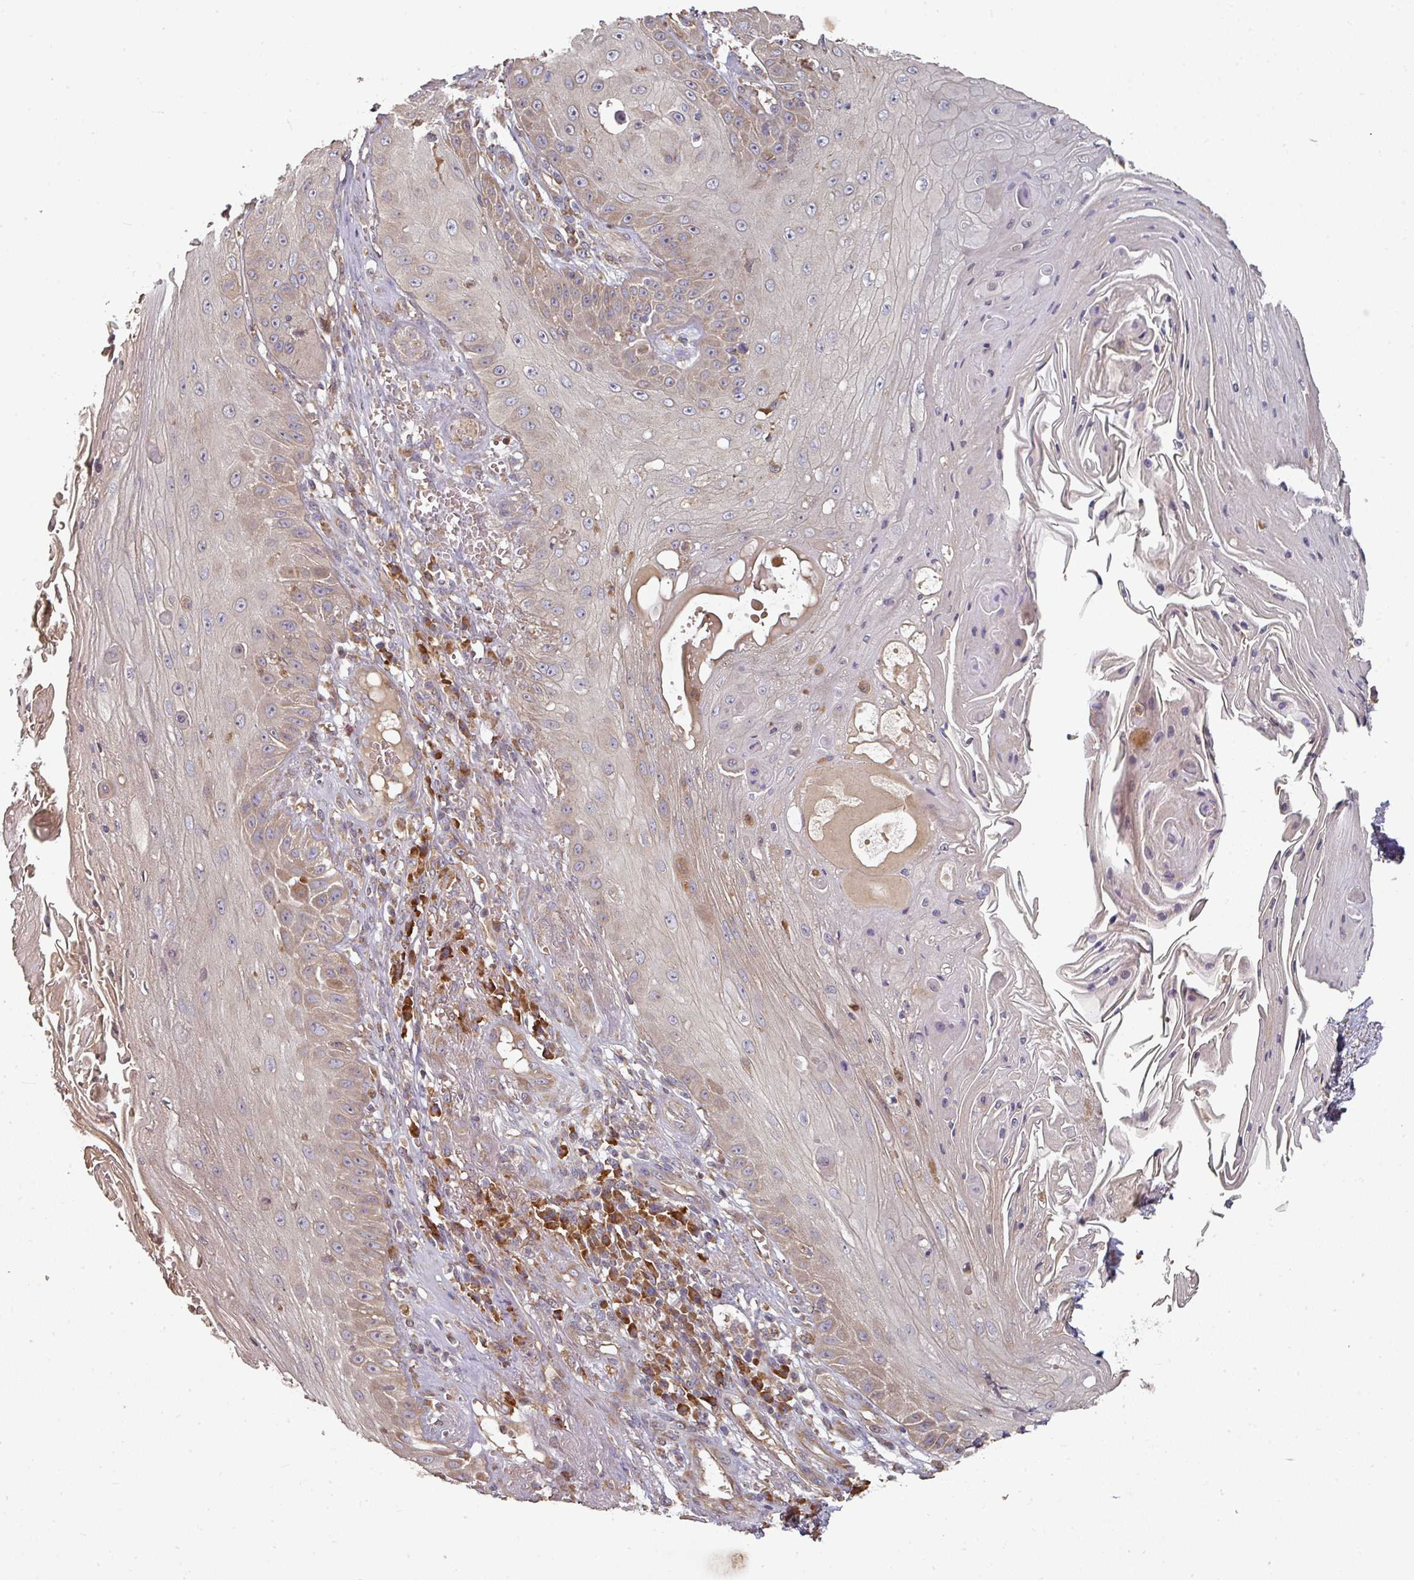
{"staining": {"intensity": "weak", "quantity": "25%-75%", "location": "cytoplasmic/membranous"}, "tissue": "skin cancer", "cell_type": "Tumor cells", "image_type": "cancer", "snomed": [{"axis": "morphology", "description": "Squamous cell carcinoma, NOS"}, {"axis": "topography", "description": "Skin"}], "caption": "Tumor cells display weak cytoplasmic/membranous staining in approximately 25%-75% of cells in squamous cell carcinoma (skin). Ihc stains the protein of interest in brown and the nuclei are stained blue.", "gene": "EDEM2", "patient": {"sex": "male", "age": 70}}